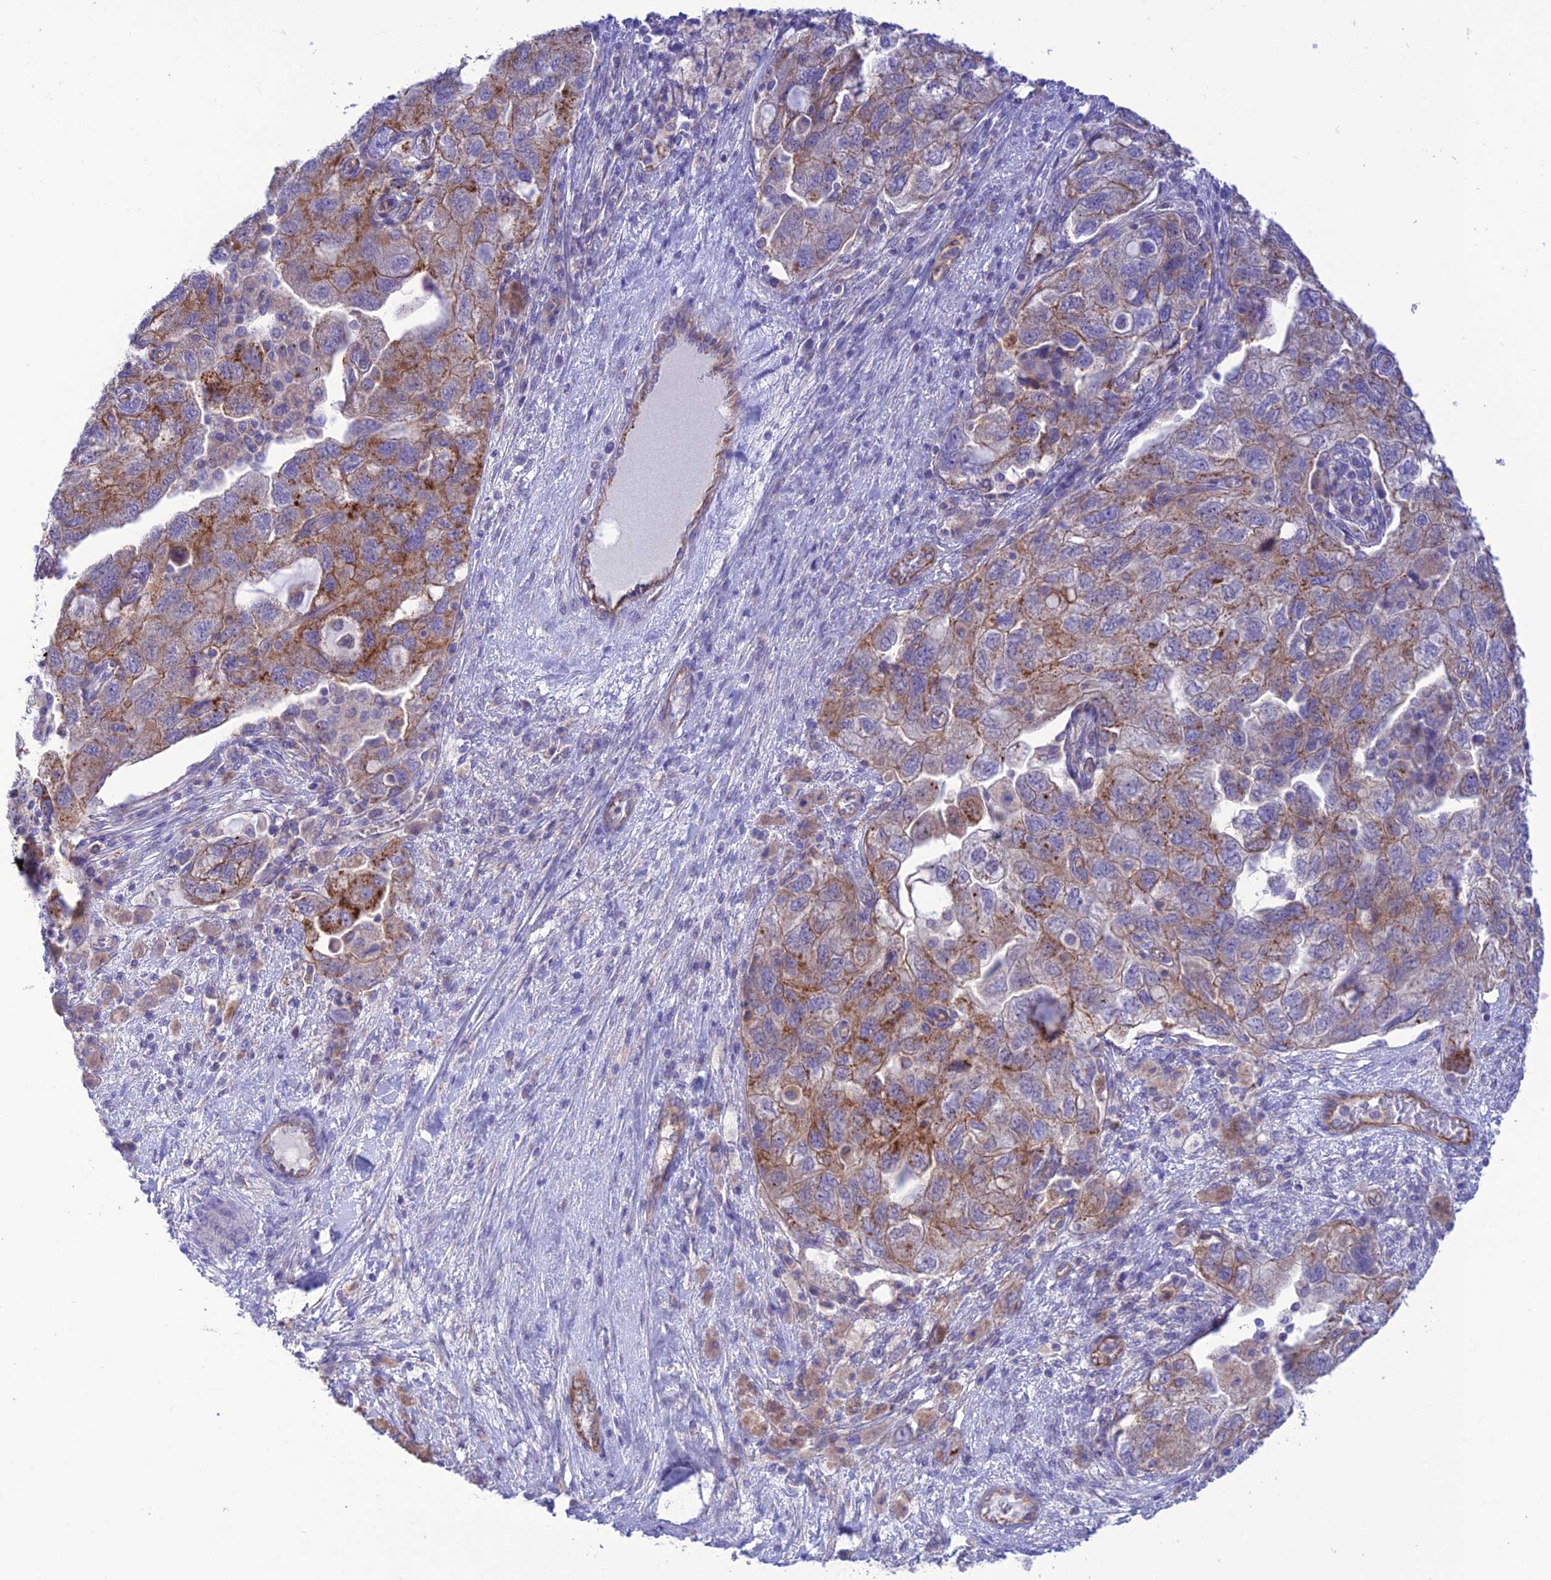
{"staining": {"intensity": "moderate", "quantity": "<25%", "location": "cytoplasmic/membranous"}, "tissue": "ovarian cancer", "cell_type": "Tumor cells", "image_type": "cancer", "snomed": [{"axis": "morphology", "description": "Carcinoma, NOS"}, {"axis": "morphology", "description": "Cystadenocarcinoma, serous, NOS"}, {"axis": "topography", "description": "Ovary"}], "caption": "High-power microscopy captured an IHC micrograph of ovarian cancer (carcinoma), revealing moderate cytoplasmic/membranous staining in approximately <25% of tumor cells.", "gene": "CHSY3", "patient": {"sex": "female", "age": 69}}